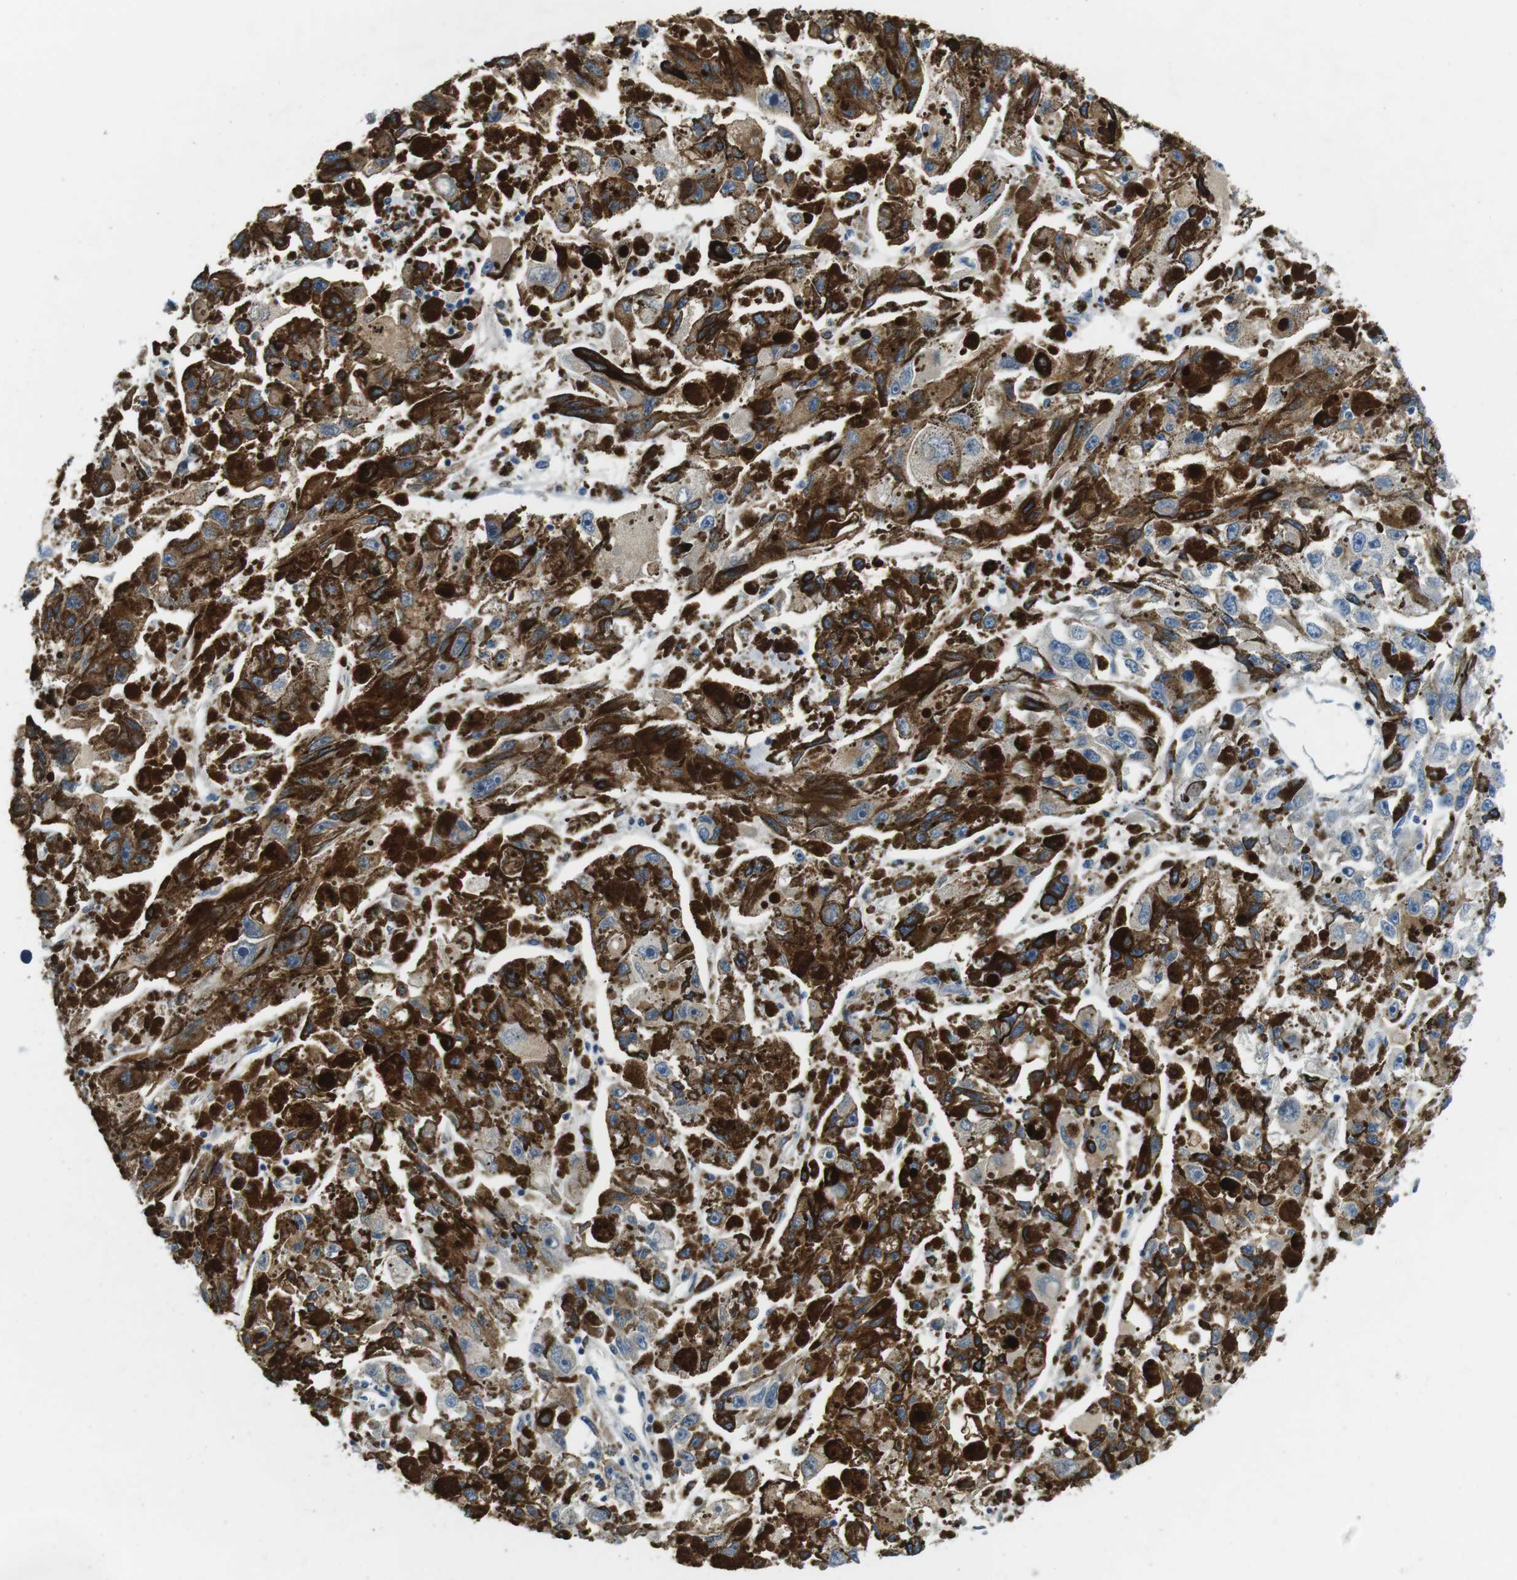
{"staining": {"intensity": "weak", "quantity": "<25%", "location": "cytoplasmic/membranous"}, "tissue": "melanoma", "cell_type": "Tumor cells", "image_type": "cancer", "snomed": [{"axis": "morphology", "description": "Malignant melanoma, NOS"}, {"axis": "topography", "description": "Skin"}], "caption": "DAB (3,3'-diaminobenzidine) immunohistochemical staining of human melanoma reveals no significant positivity in tumor cells. (DAB IHC, high magnification).", "gene": "UNC5CL", "patient": {"sex": "female", "age": 104}}